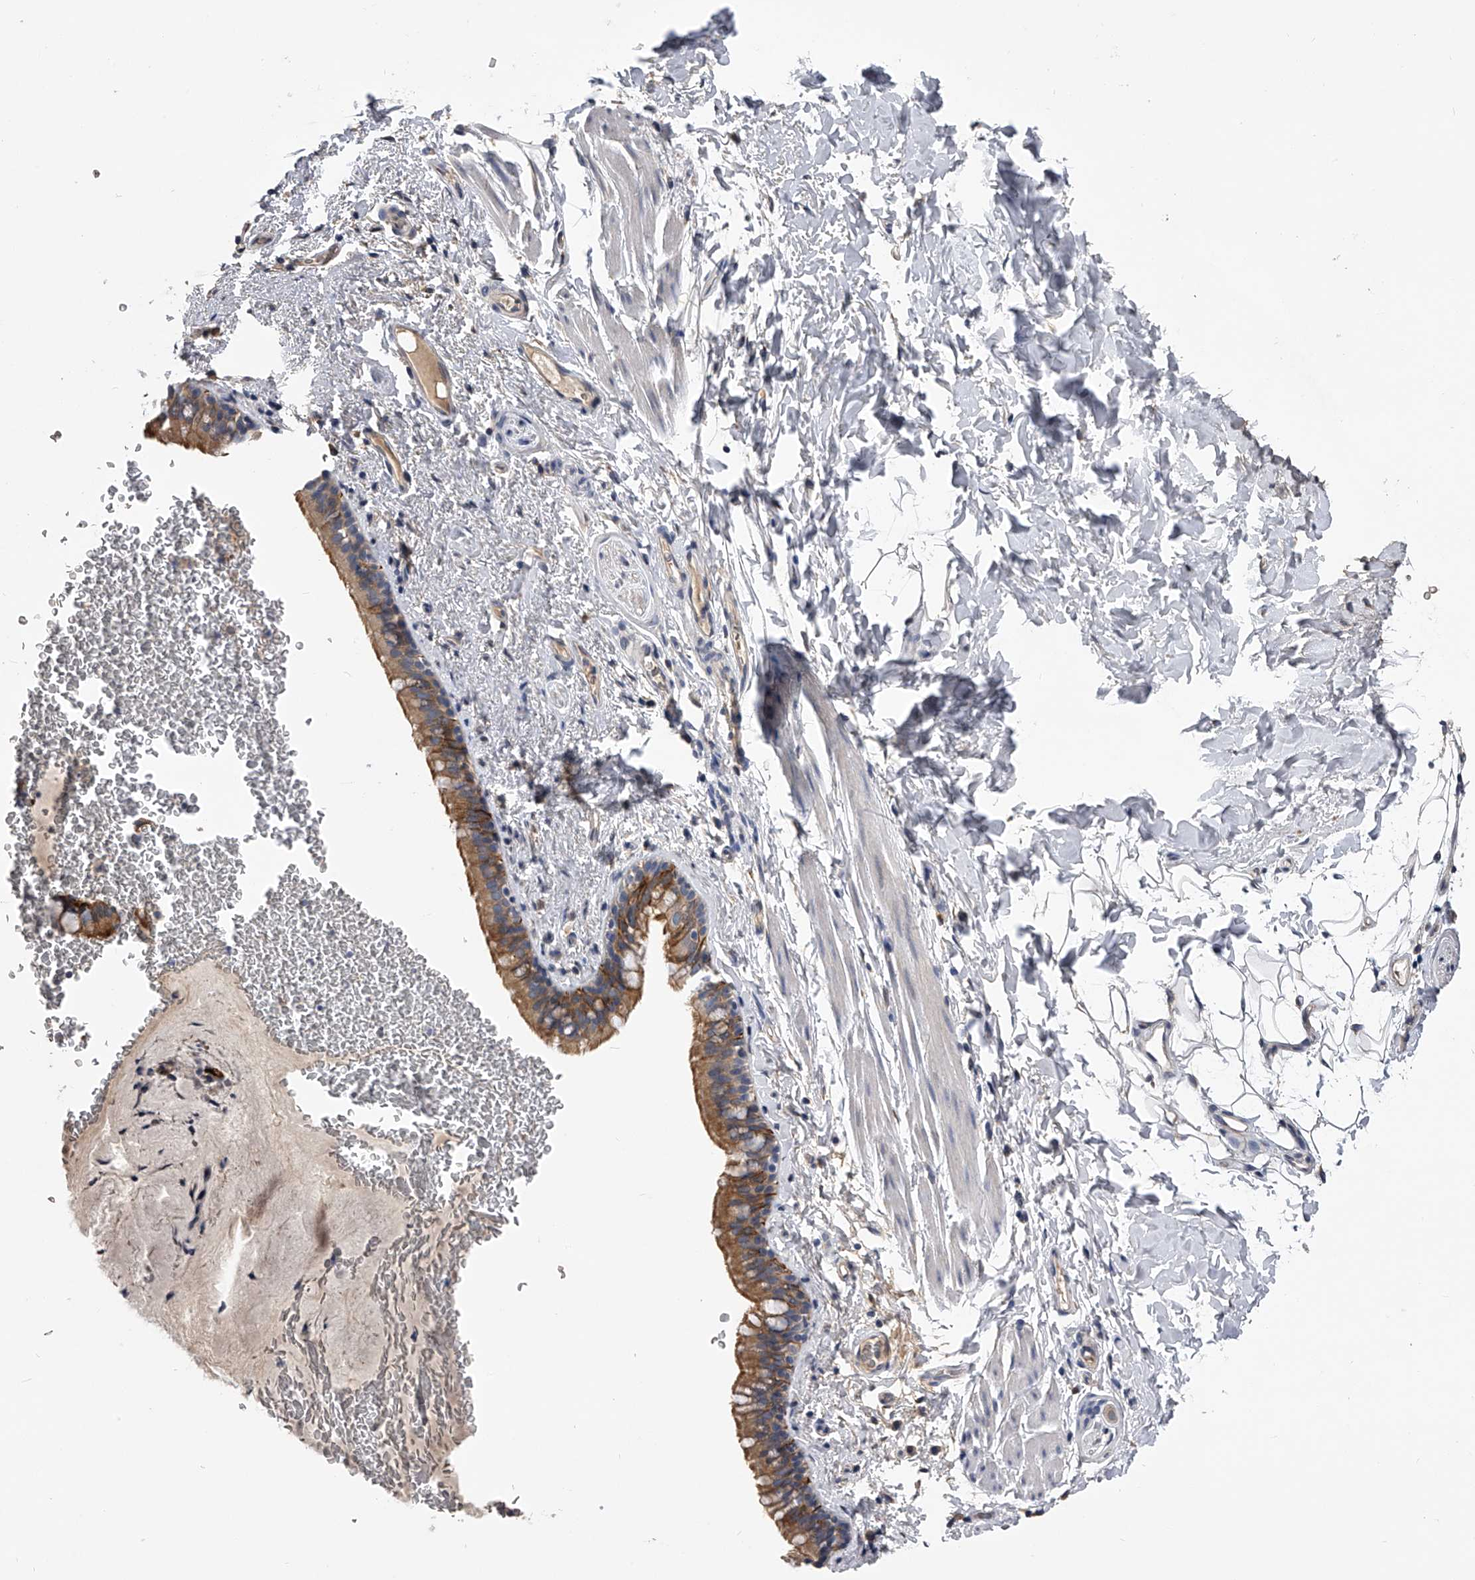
{"staining": {"intensity": "moderate", "quantity": ">75%", "location": "cytoplasmic/membranous"}, "tissue": "bronchus", "cell_type": "Respiratory epithelial cells", "image_type": "normal", "snomed": [{"axis": "morphology", "description": "Normal tissue, NOS"}, {"axis": "topography", "description": "Cartilage tissue"}, {"axis": "topography", "description": "Bronchus"}], "caption": "A medium amount of moderate cytoplasmic/membranous positivity is present in about >75% of respiratory epithelial cells in normal bronchus. The staining was performed using DAB to visualize the protein expression in brown, while the nuclei were stained in blue with hematoxylin (Magnification: 20x).", "gene": "MDN1", "patient": {"sex": "female", "age": 36}}